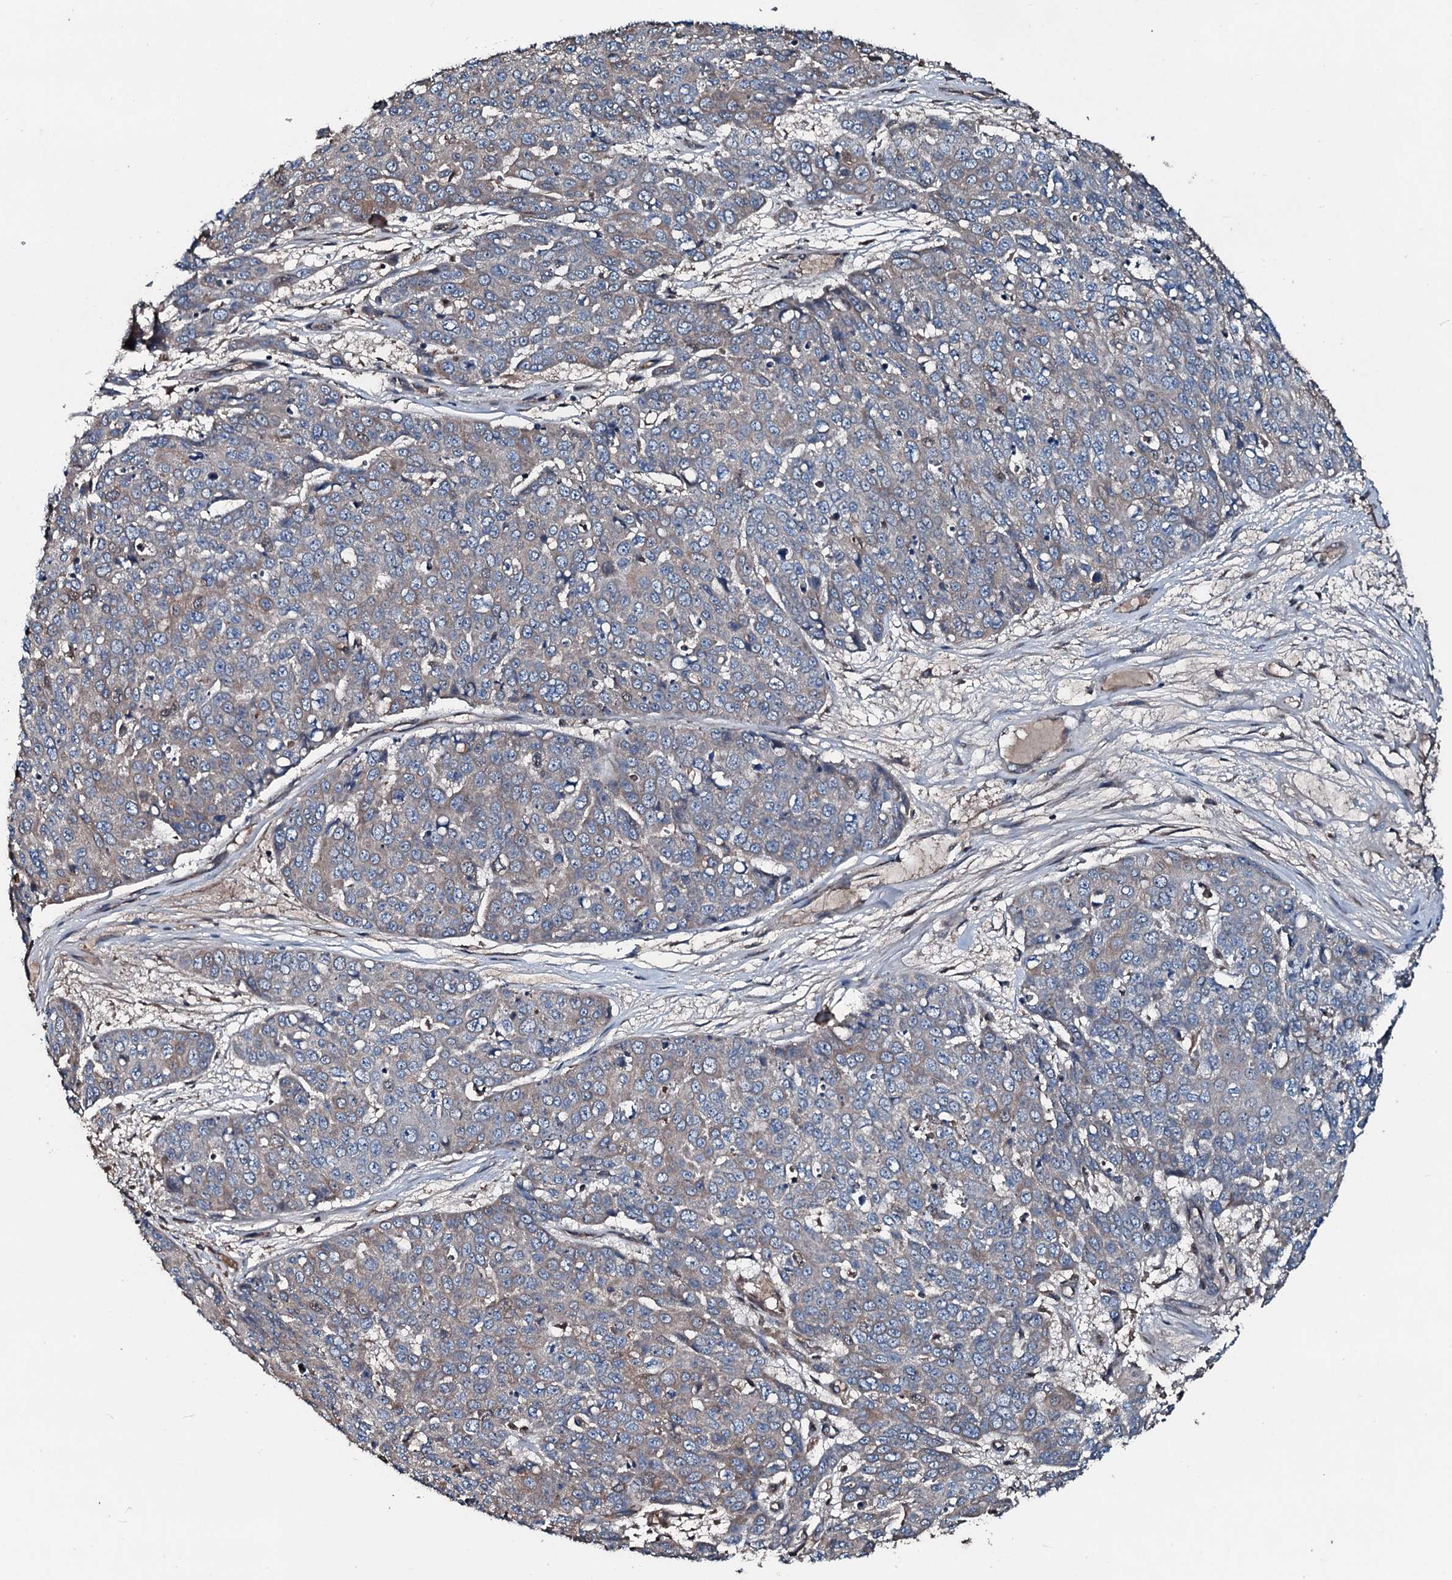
{"staining": {"intensity": "weak", "quantity": "25%-75%", "location": "cytoplasmic/membranous"}, "tissue": "skin cancer", "cell_type": "Tumor cells", "image_type": "cancer", "snomed": [{"axis": "morphology", "description": "Squamous cell carcinoma, NOS"}, {"axis": "topography", "description": "Skin"}], "caption": "A brown stain highlights weak cytoplasmic/membranous expression of a protein in skin cancer (squamous cell carcinoma) tumor cells.", "gene": "AARS1", "patient": {"sex": "male", "age": 71}}